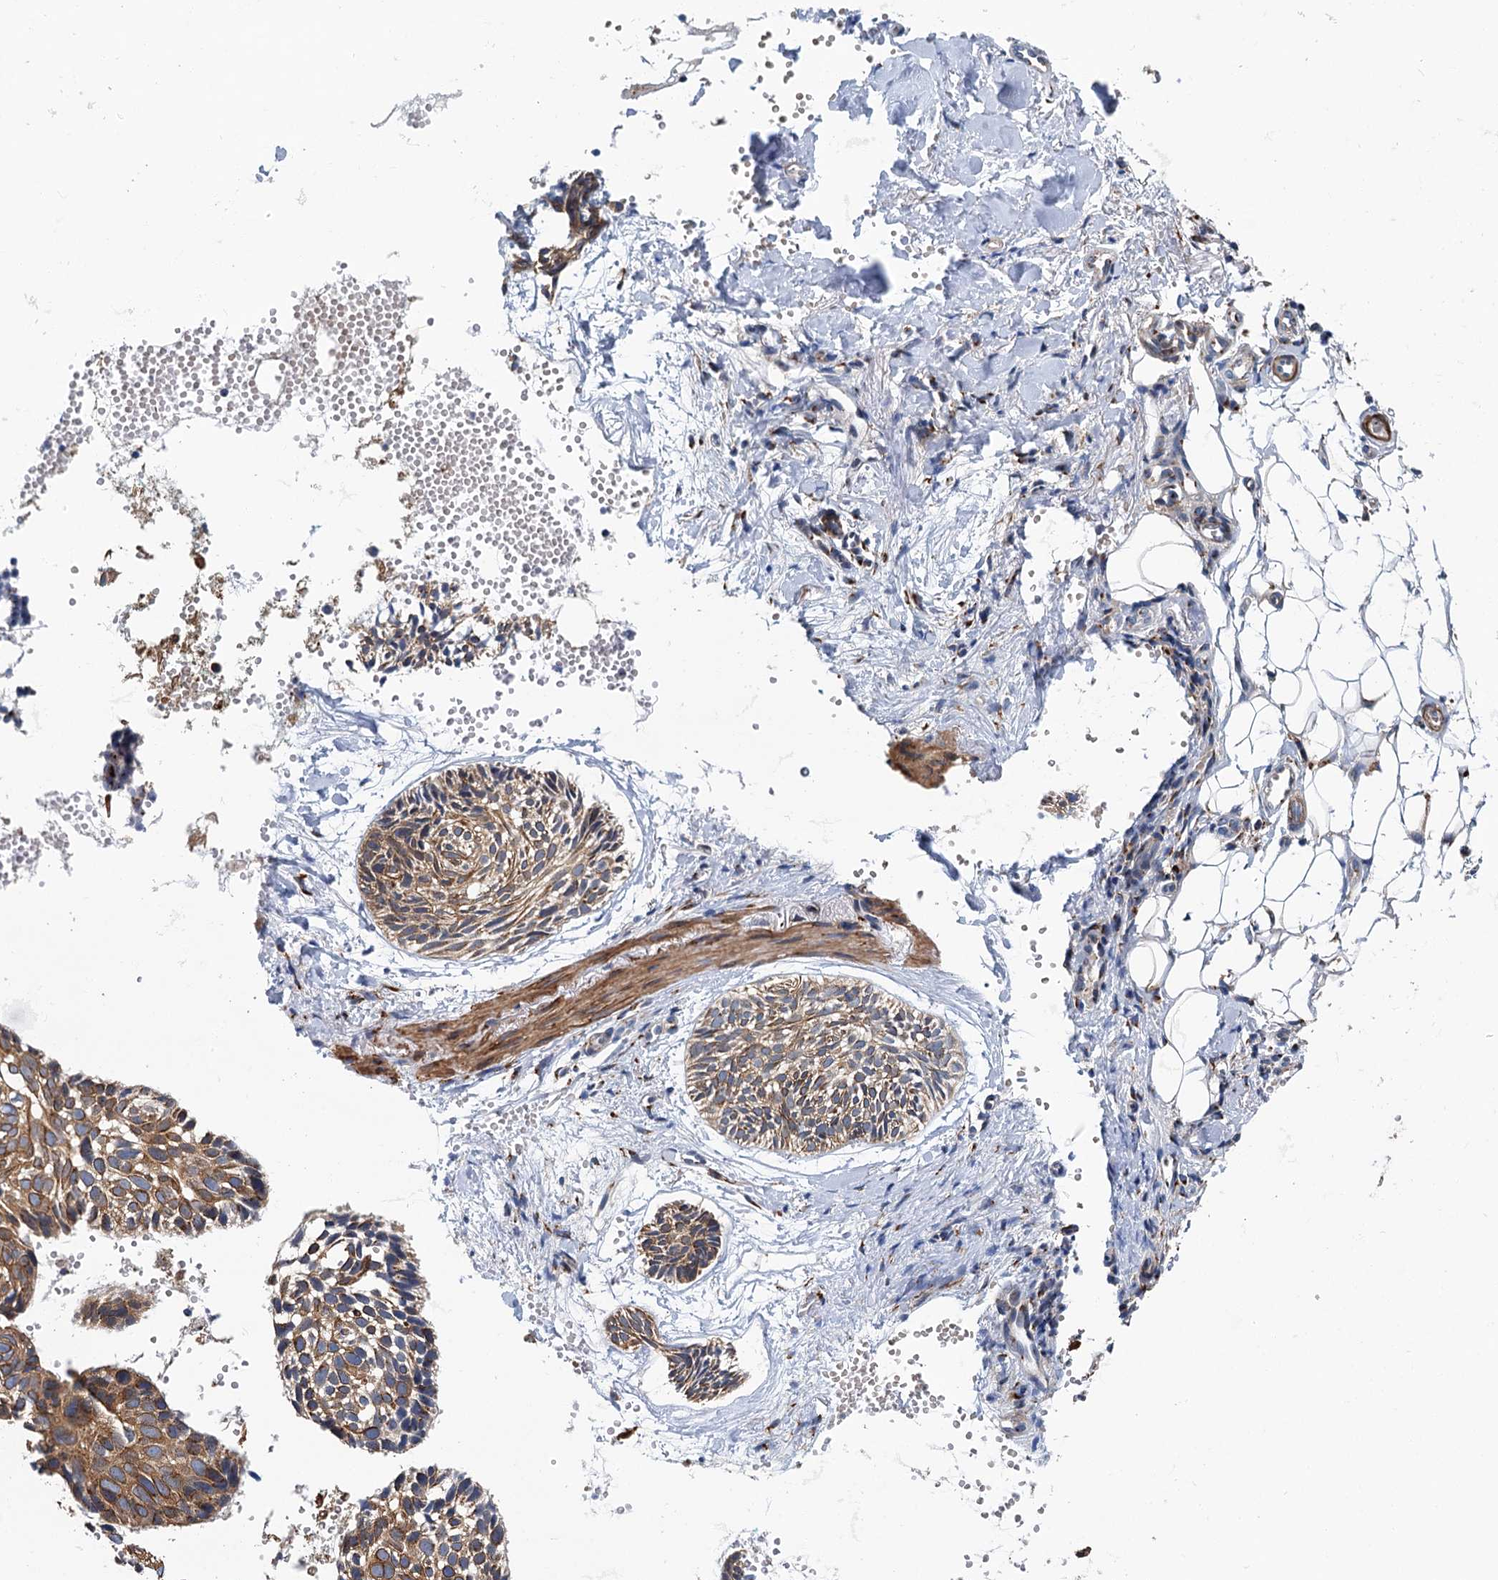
{"staining": {"intensity": "moderate", "quantity": ">75%", "location": "cytoplasmic/membranous"}, "tissue": "skin cancer", "cell_type": "Tumor cells", "image_type": "cancer", "snomed": [{"axis": "morphology", "description": "Normal tissue, NOS"}, {"axis": "morphology", "description": "Basal cell carcinoma"}, {"axis": "topography", "description": "Skin"}], "caption": "The immunohistochemical stain shows moderate cytoplasmic/membranous expression in tumor cells of basal cell carcinoma (skin) tissue. (DAB (3,3'-diaminobenzidine) IHC with brightfield microscopy, high magnification).", "gene": "BET1L", "patient": {"sex": "male", "age": 66}}